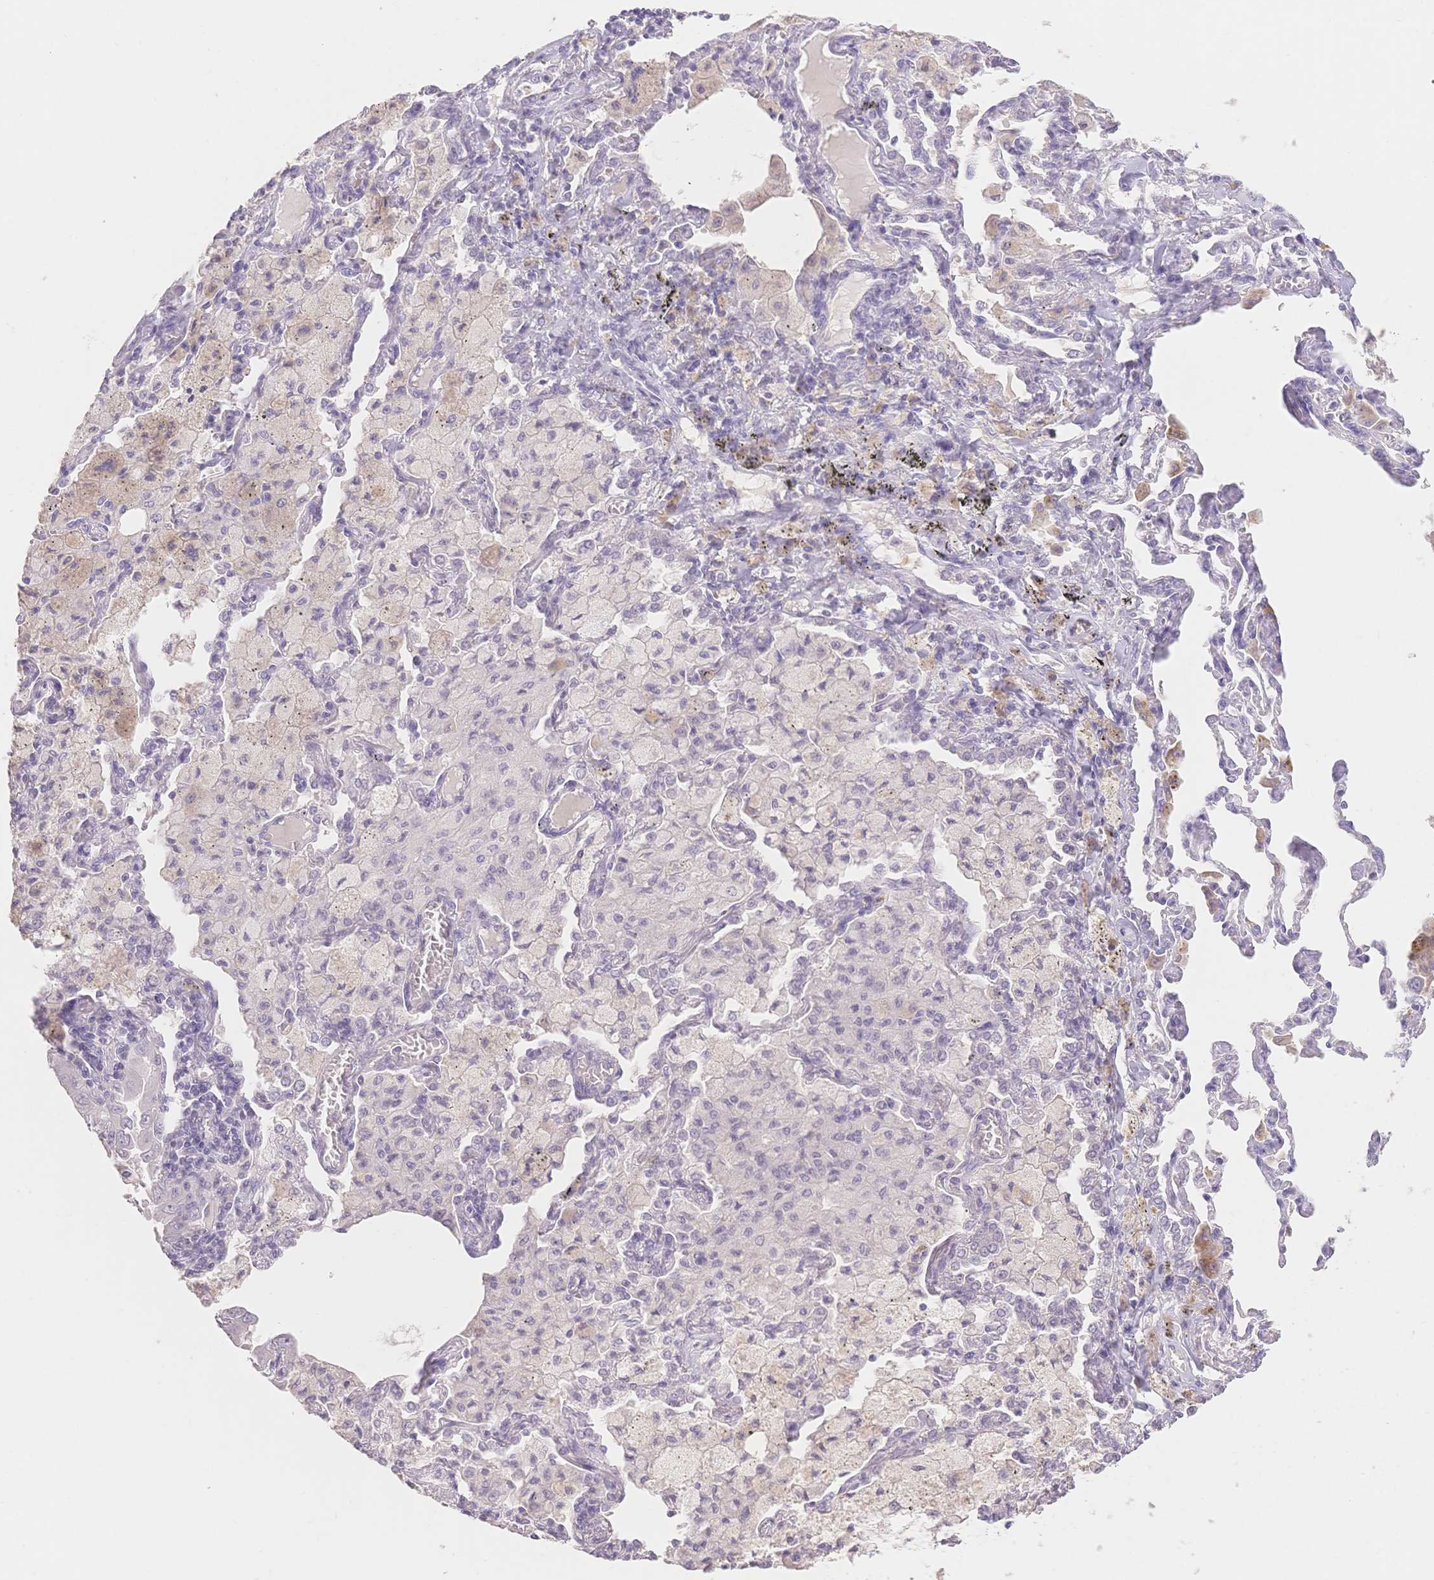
{"staining": {"intensity": "negative", "quantity": "none", "location": "none"}, "tissue": "lung cancer", "cell_type": "Tumor cells", "image_type": "cancer", "snomed": [{"axis": "morphology", "description": "Adenocarcinoma, NOS"}, {"axis": "topography", "description": "Lung"}], "caption": "This image is of lung cancer (adenocarcinoma) stained with immunohistochemistry to label a protein in brown with the nuclei are counter-stained blue. There is no expression in tumor cells.", "gene": "SUV39H2", "patient": {"sex": "male", "age": 64}}